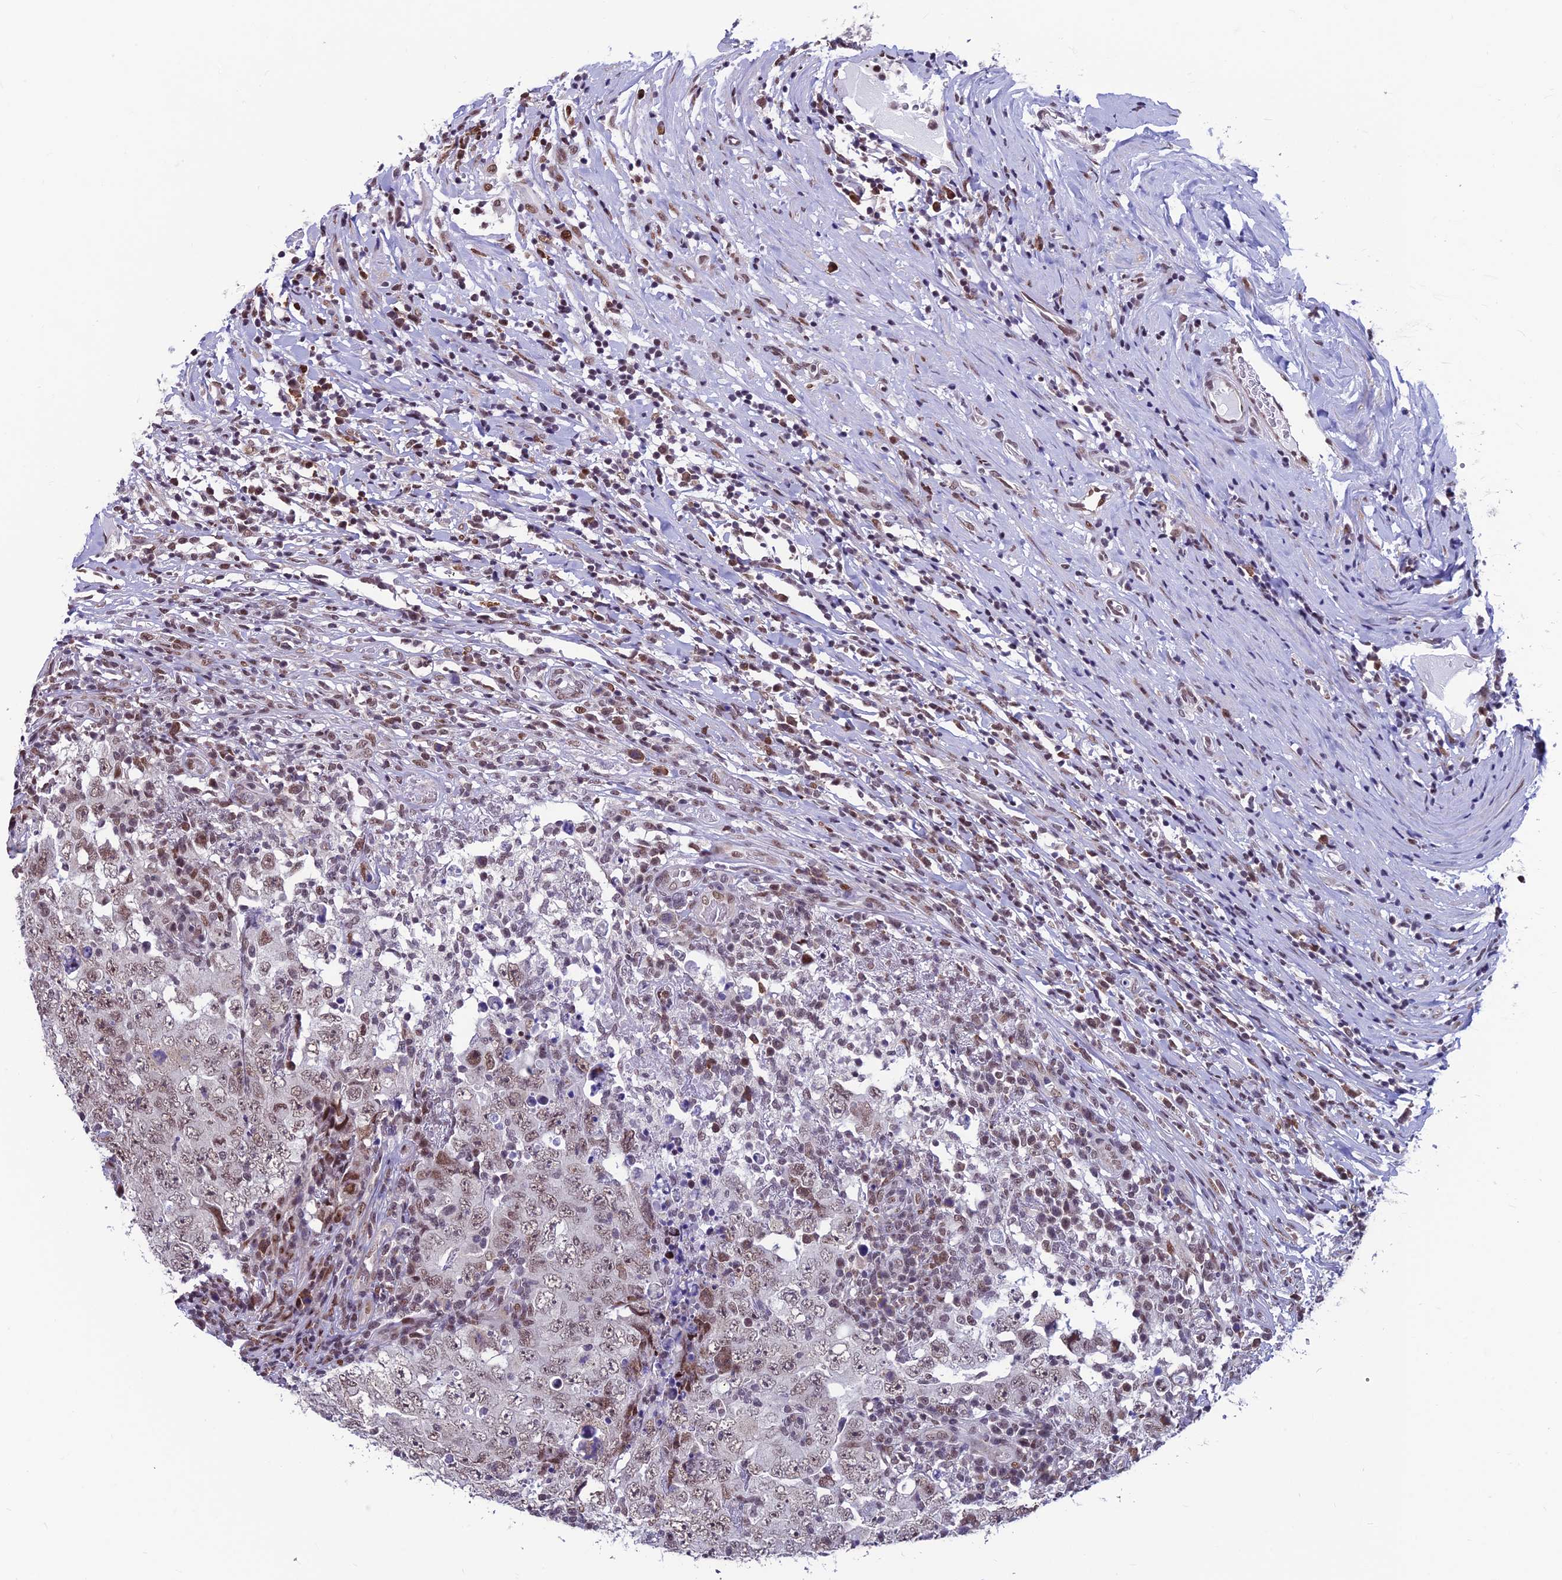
{"staining": {"intensity": "weak", "quantity": ">75%", "location": "nuclear"}, "tissue": "testis cancer", "cell_type": "Tumor cells", "image_type": "cancer", "snomed": [{"axis": "morphology", "description": "Carcinoma, Embryonal, NOS"}, {"axis": "topography", "description": "Testis"}], "caption": "Embryonal carcinoma (testis) was stained to show a protein in brown. There is low levels of weak nuclear staining in approximately >75% of tumor cells.", "gene": "KIAA1191", "patient": {"sex": "male", "age": 26}}